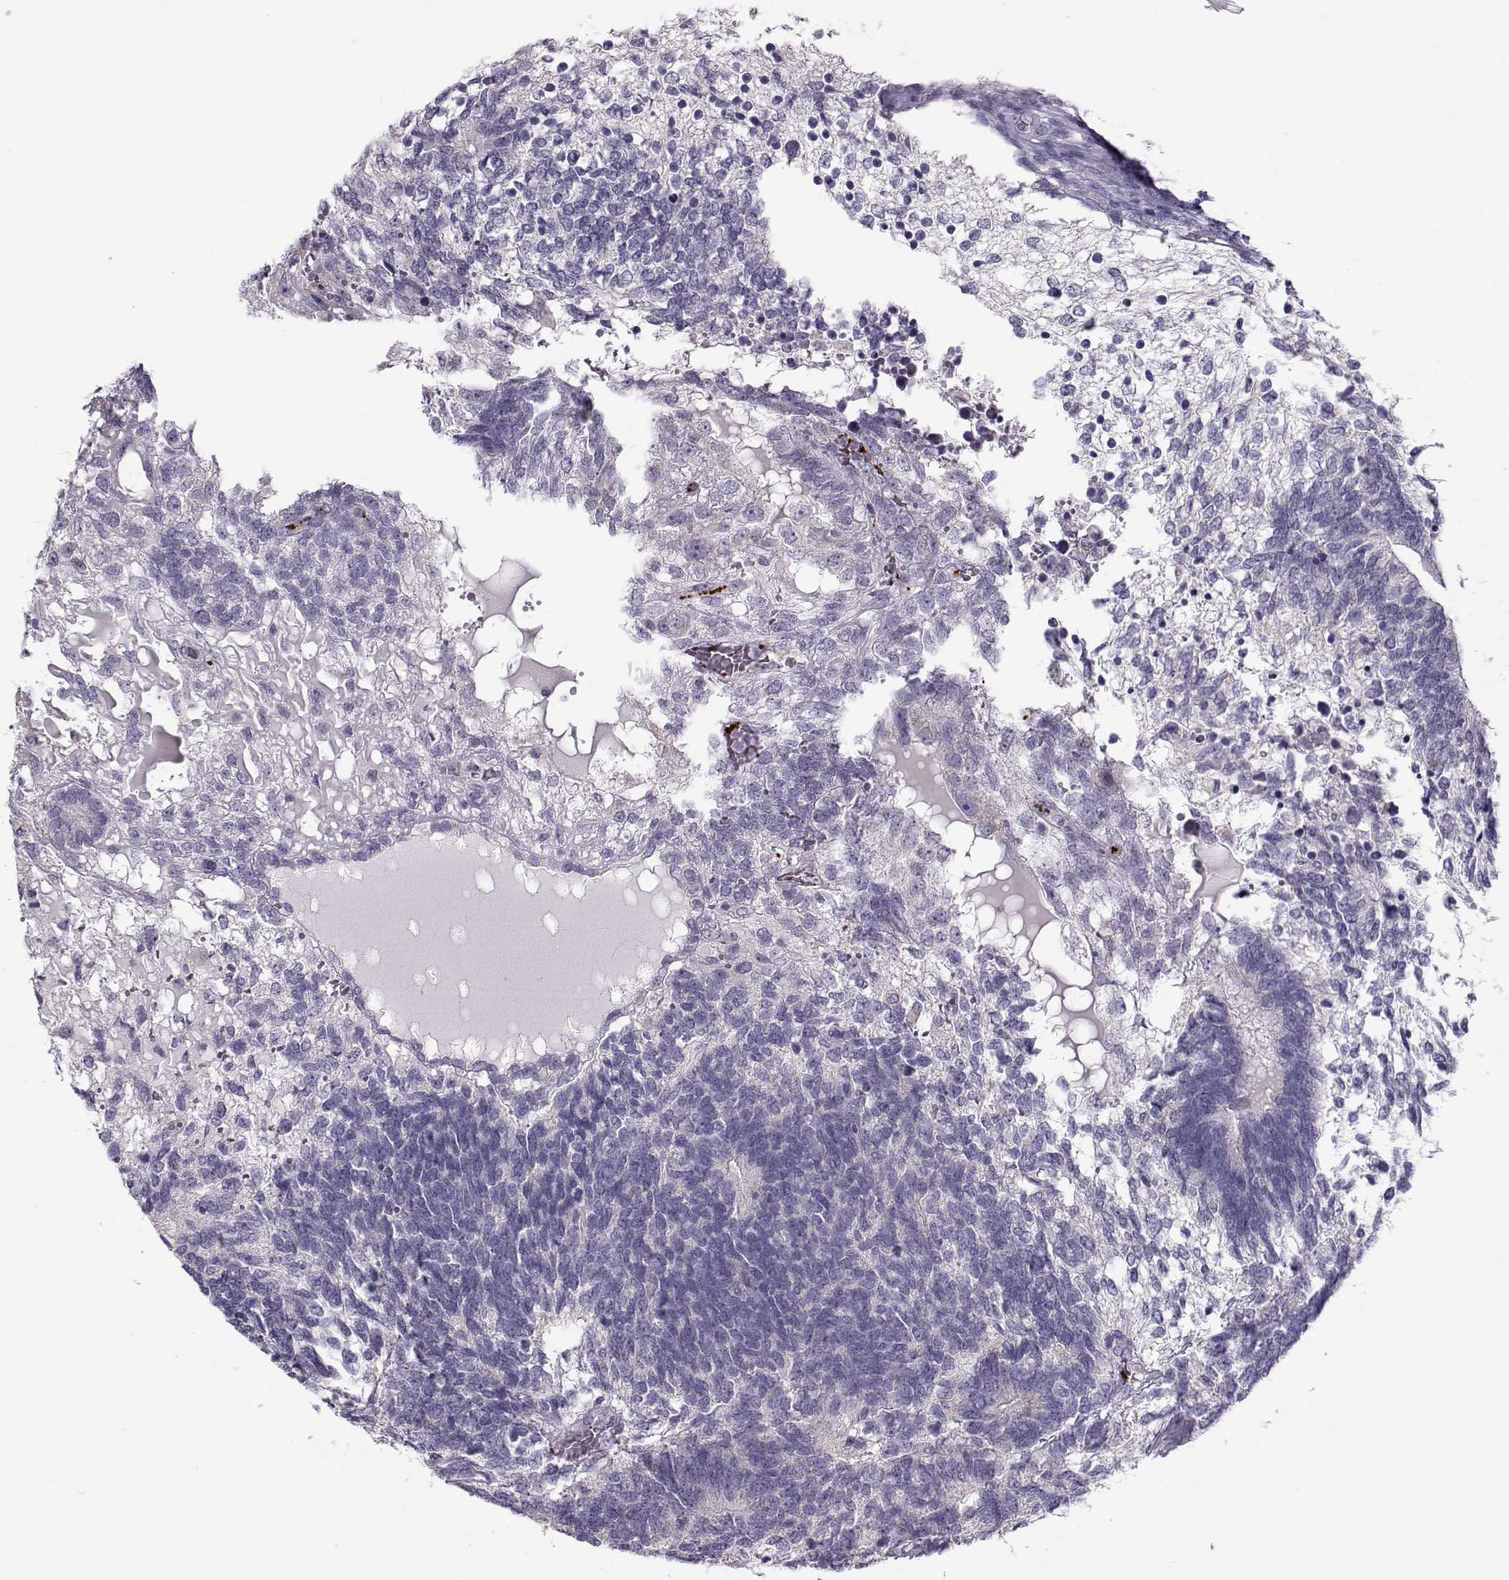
{"staining": {"intensity": "negative", "quantity": "none", "location": "none"}, "tissue": "testis cancer", "cell_type": "Tumor cells", "image_type": "cancer", "snomed": [{"axis": "morphology", "description": "Seminoma, NOS"}, {"axis": "morphology", "description": "Carcinoma, Embryonal, NOS"}, {"axis": "topography", "description": "Testis"}], "caption": "Testis seminoma stained for a protein using immunohistochemistry (IHC) demonstrates no expression tumor cells.", "gene": "KLF17", "patient": {"sex": "male", "age": 41}}